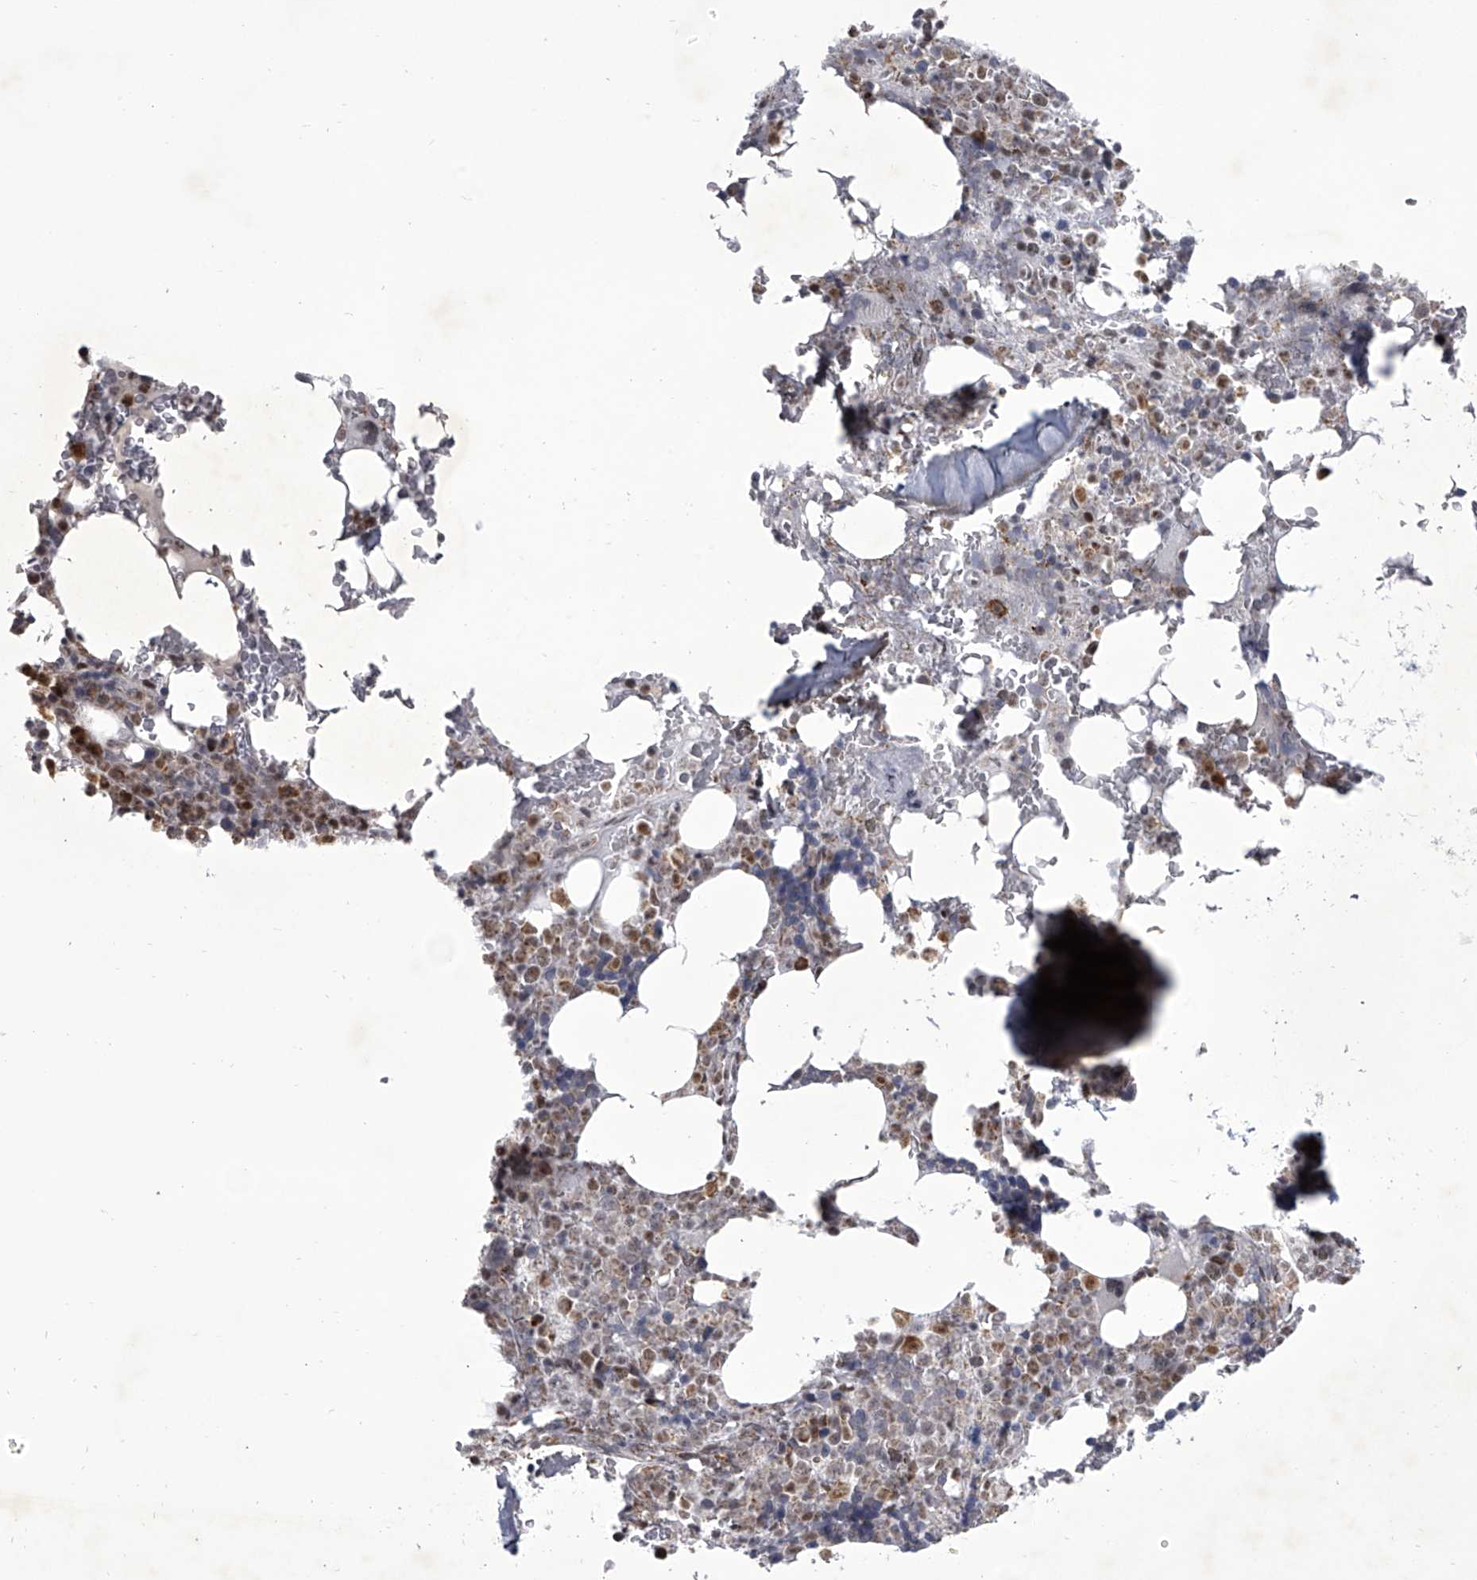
{"staining": {"intensity": "moderate", "quantity": "25%-75%", "location": "nuclear"}, "tissue": "bone marrow", "cell_type": "Hematopoietic cells", "image_type": "normal", "snomed": [{"axis": "morphology", "description": "Normal tissue, NOS"}, {"axis": "topography", "description": "Bone marrow"}], "caption": "A brown stain highlights moderate nuclear staining of a protein in hematopoietic cells of unremarkable bone marrow.", "gene": "MLLT1", "patient": {"sex": "male", "age": 58}}